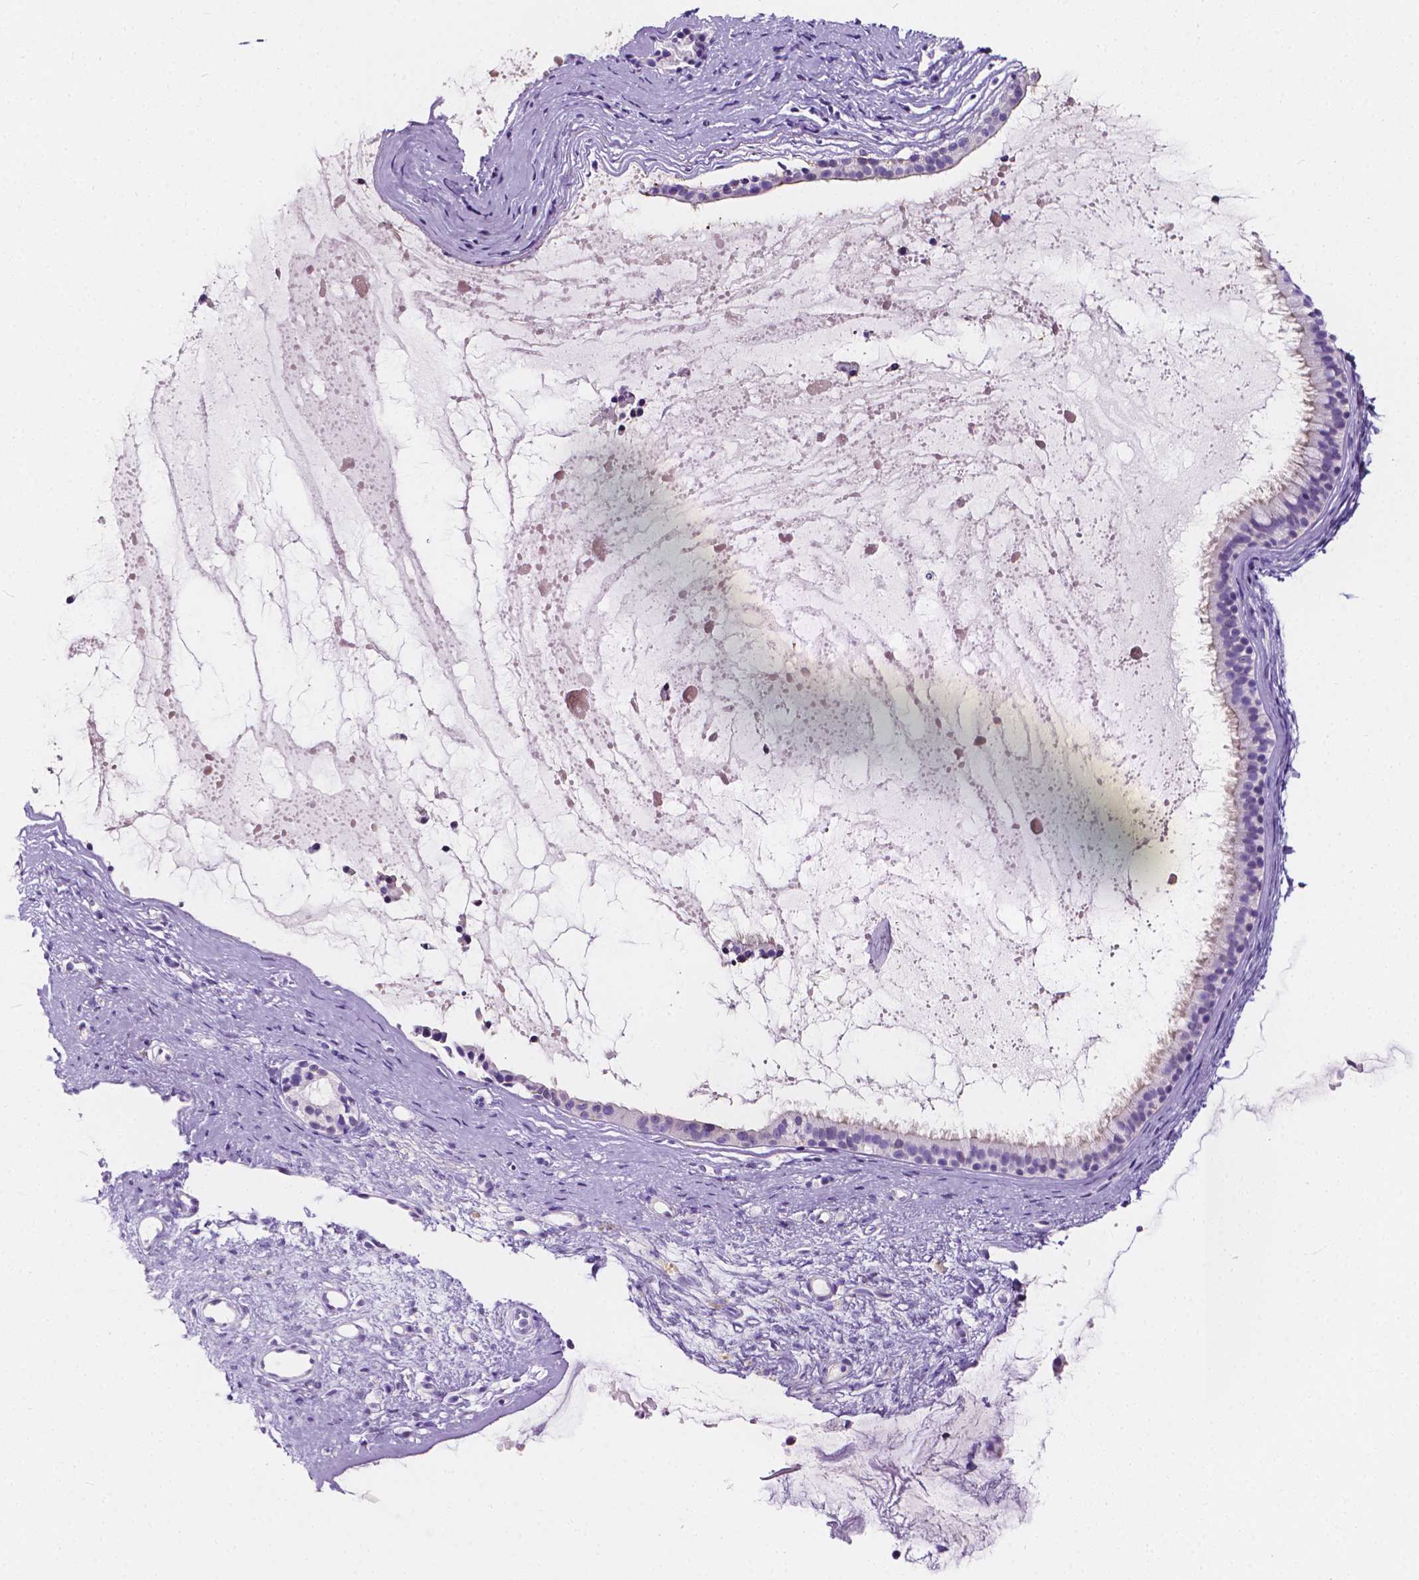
{"staining": {"intensity": "negative", "quantity": "none", "location": "none"}, "tissue": "nasopharynx", "cell_type": "Respiratory epithelial cells", "image_type": "normal", "snomed": [{"axis": "morphology", "description": "Normal tissue, NOS"}, {"axis": "topography", "description": "Nasopharynx"}], "caption": "Immunohistochemistry of benign human nasopharynx exhibits no positivity in respiratory epithelial cells. (DAB (3,3'-diaminobenzidine) immunohistochemistry, high magnification).", "gene": "CLSTN2", "patient": {"sex": "male", "age": 77}}